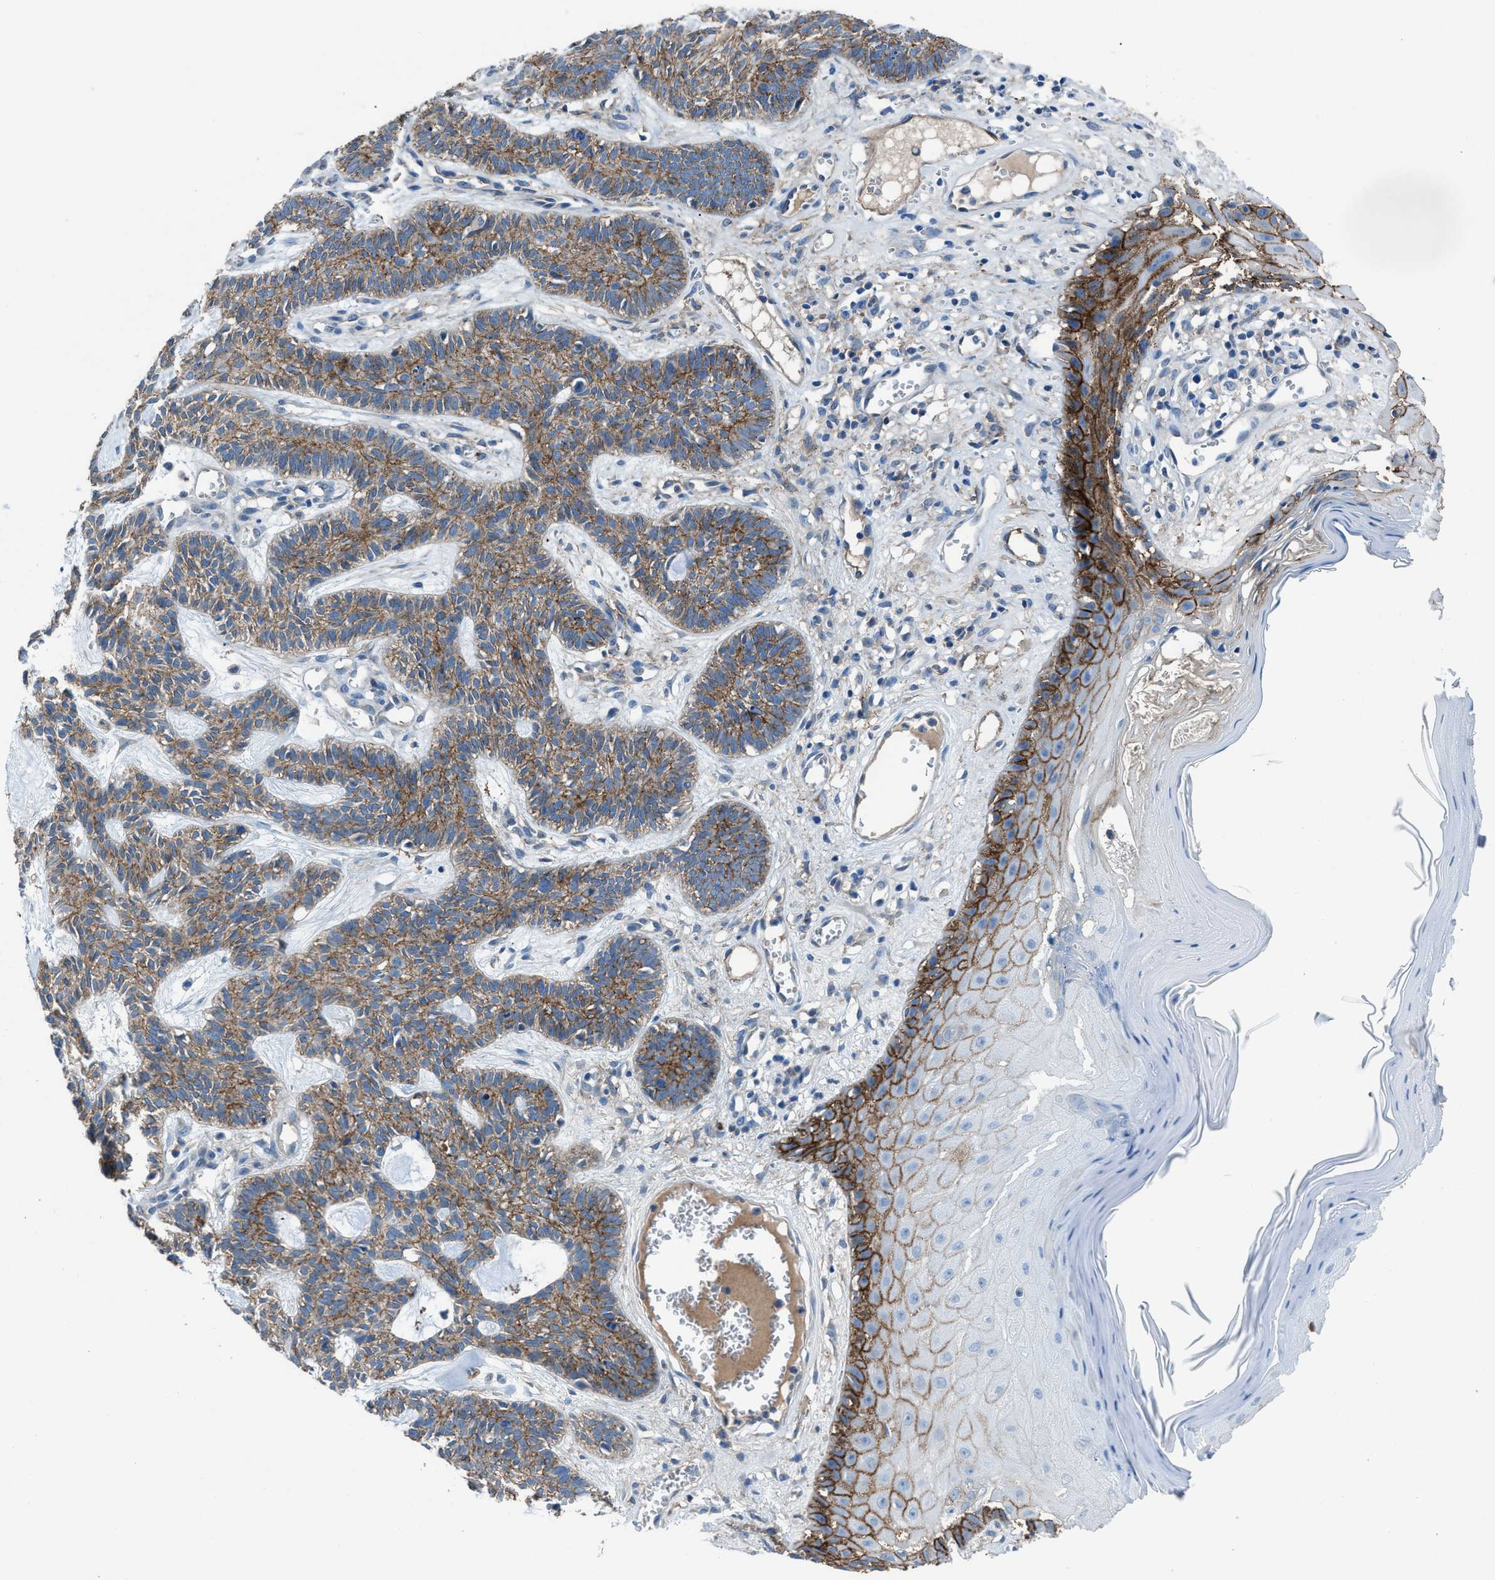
{"staining": {"intensity": "moderate", "quantity": ">75%", "location": "cytoplasmic/membranous"}, "tissue": "skin cancer", "cell_type": "Tumor cells", "image_type": "cancer", "snomed": [{"axis": "morphology", "description": "Basal cell carcinoma"}, {"axis": "topography", "description": "Skin"}], "caption": "A histopathology image of skin cancer stained for a protein reveals moderate cytoplasmic/membranous brown staining in tumor cells.", "gene": "PTGFRN", "patient": {"sex": "male", "age": 67}}